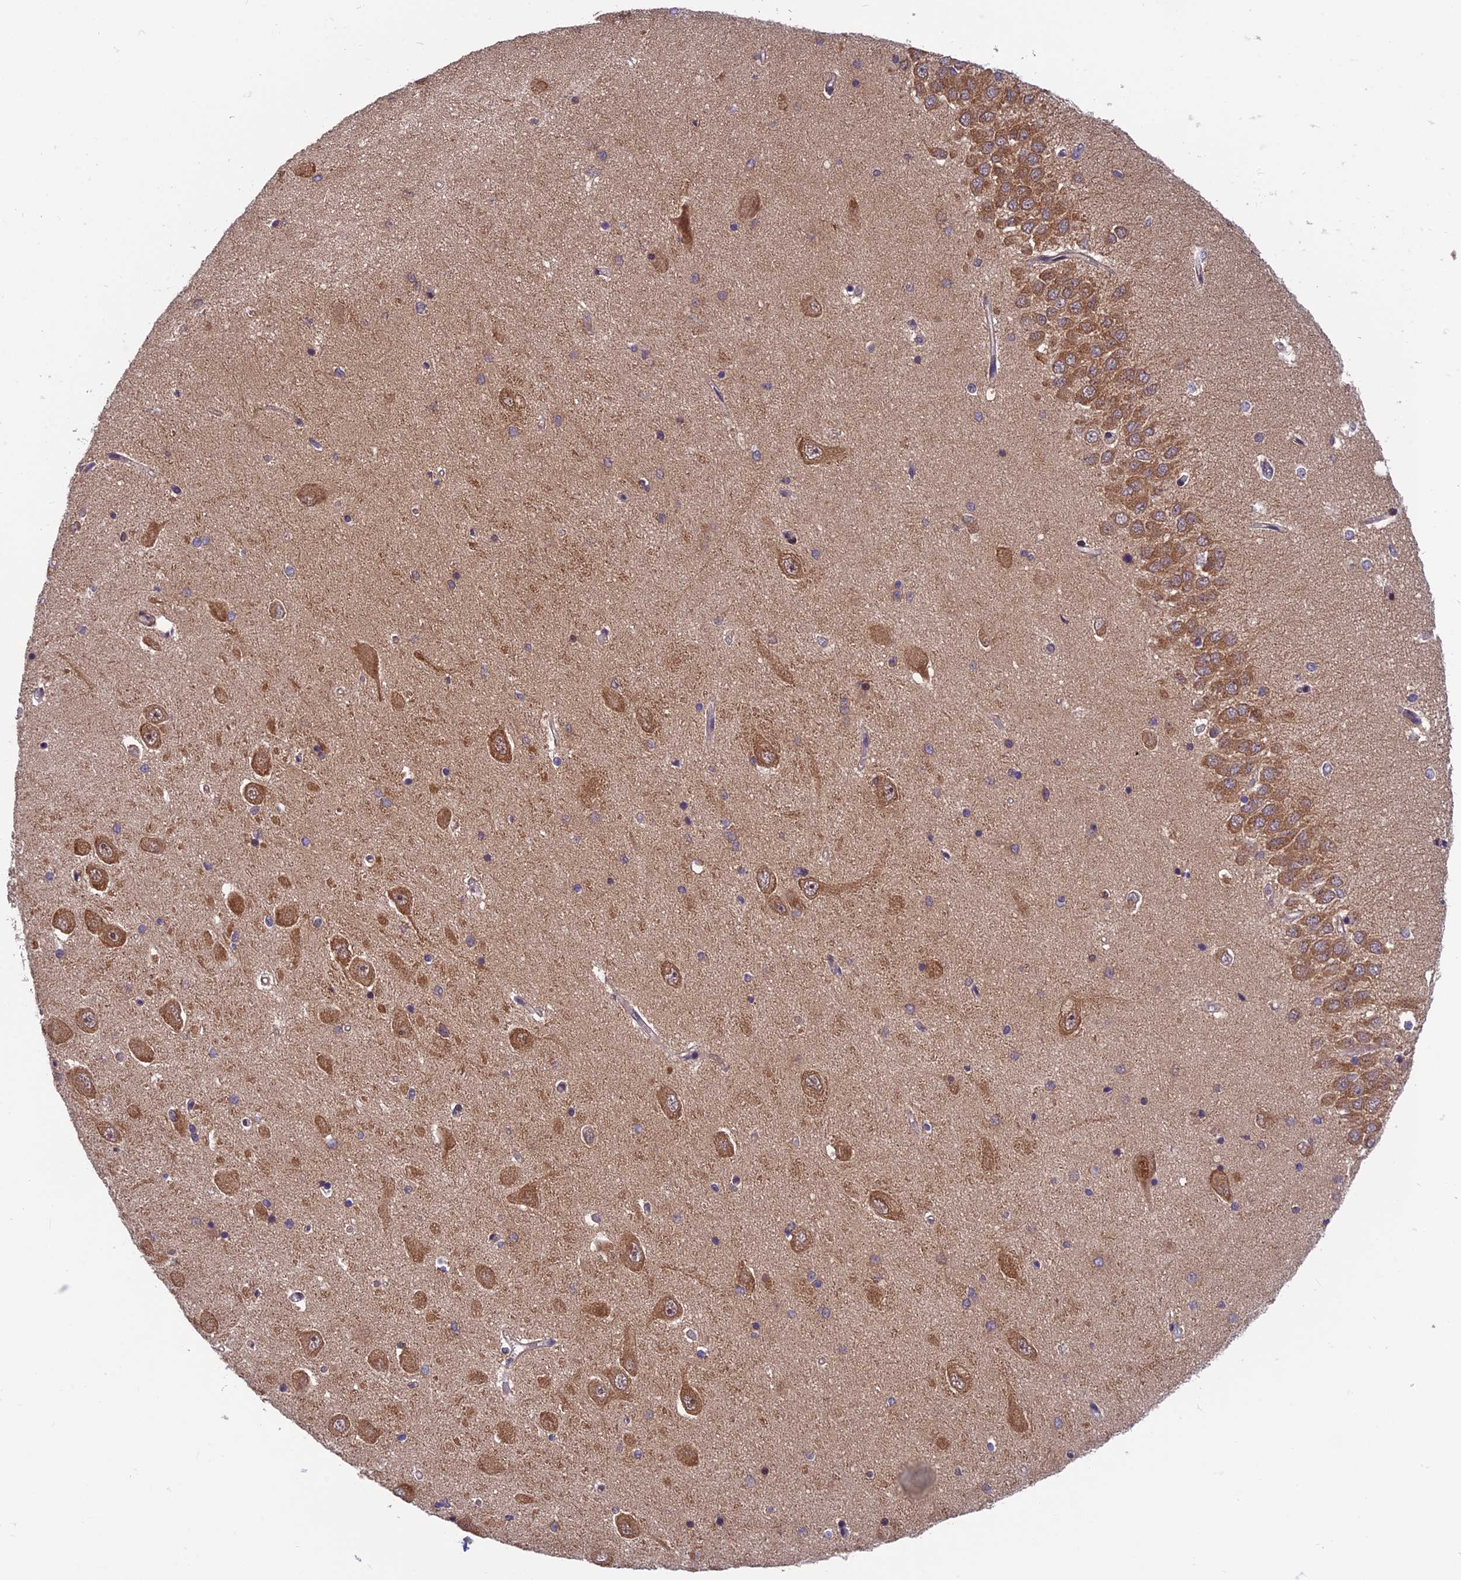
{"staining": {"intensity": "moderate", "quantity": "<25%", "location": "cytoplasmic/membranous,nuclear"}, "tissue": "hippocampus", "cell_type": "Glial cells", "image_type": "normal", "snomed": [{"axis": "morphology", "description": "Normal tissue, NOS"}, {"axis": "topography", "description": "Hippocampus"}], "caption": "The image shows staining of normal hippocampus, revealing moderate cytoplasmic/membranous,nuclear protein expression (brown color) within glial cells. (DAB = brown stain, brightfield microscopy at high magnification).", "gene": "CCDC15", "patient": {"sex": "male", "age": 45}}